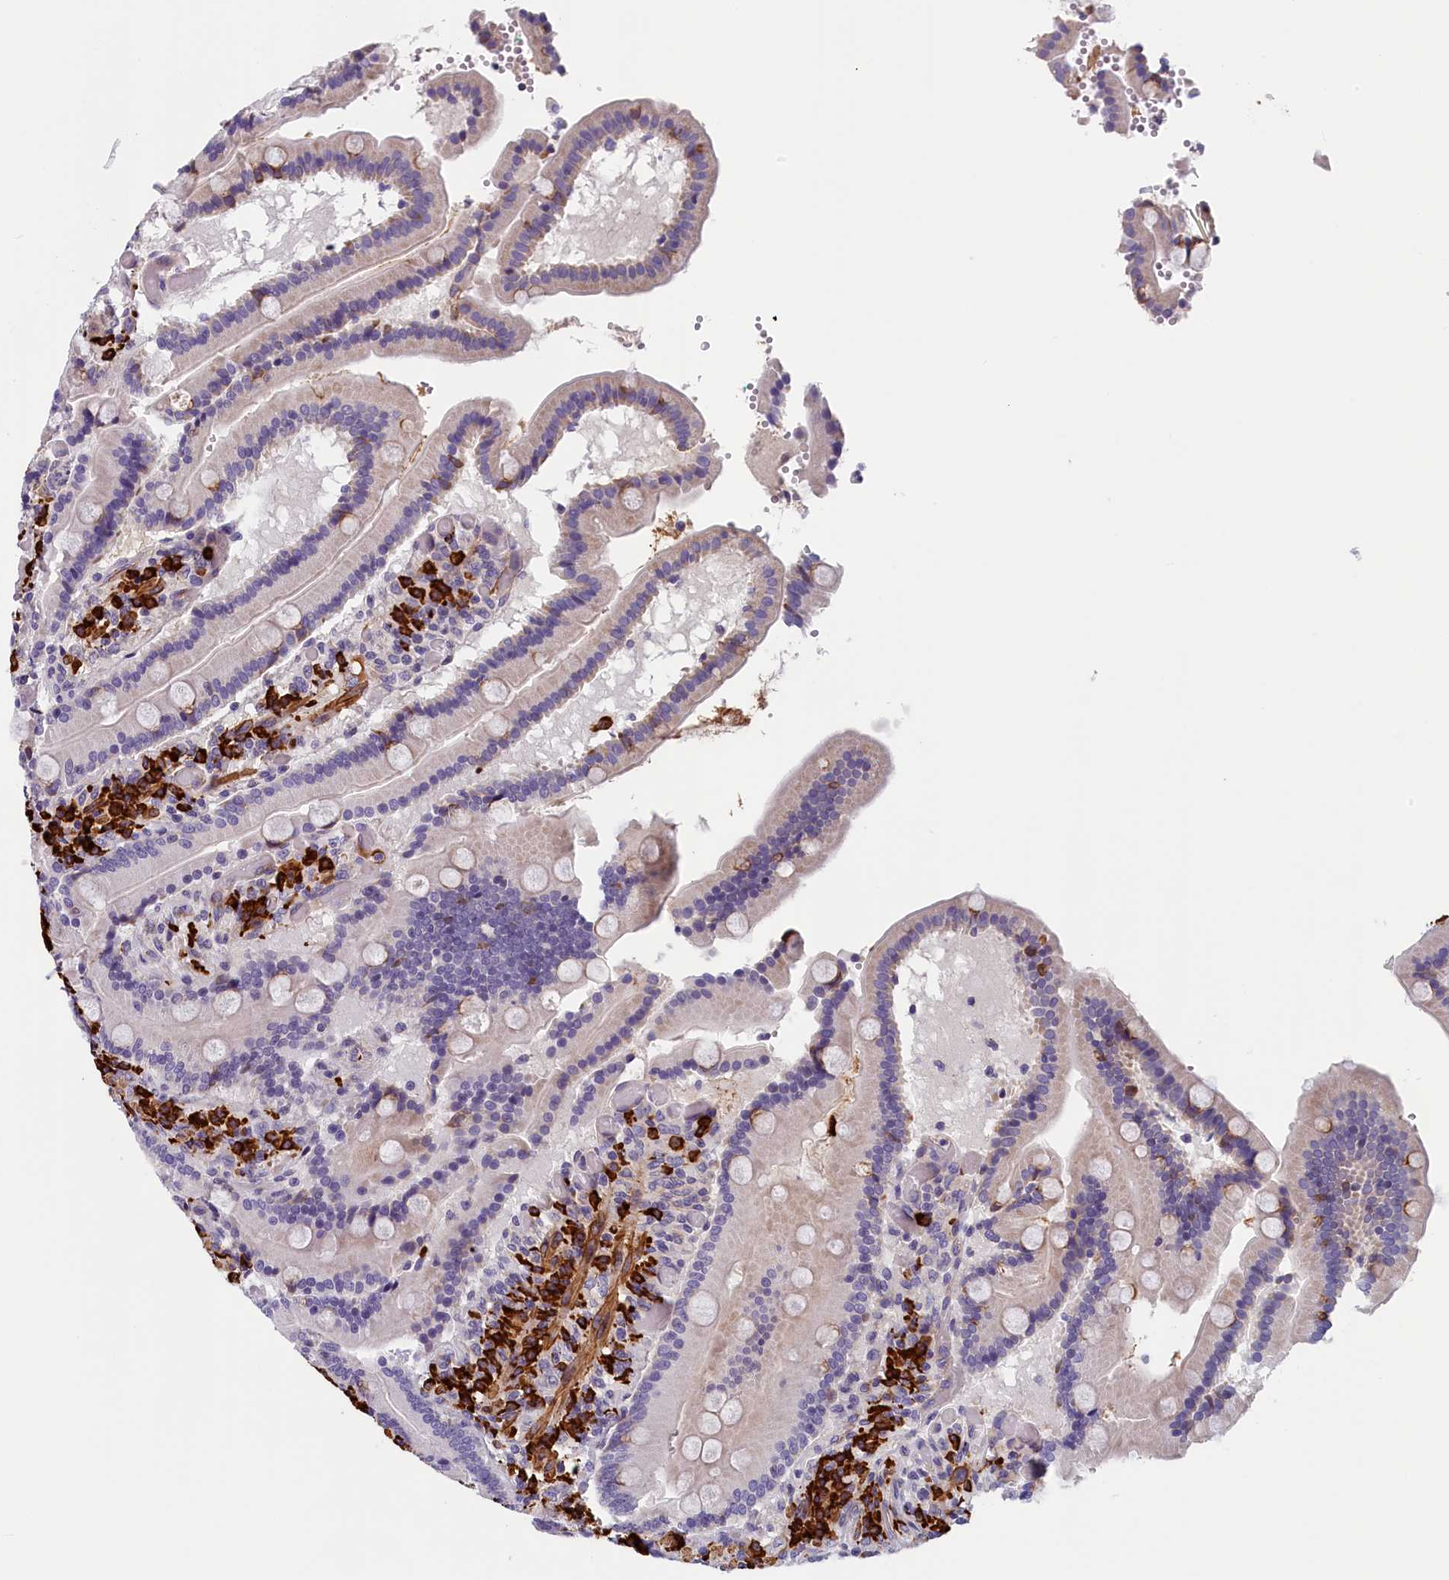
{"staining": {"intensity": "negative", "quantity": "none", "location": "none"}, "tissue": "duodenum", "cell_type": "Glandular cells", "image_type": "normal", "snomed": [{"axis": "morphology", "description": "Normal tissue, NOS"}, {"axis": "topography", "description": "Duodenum"}], "caption": "Human duodenum stained for a protein using immunohistochemistry reveals no staining in glandular cells.", "gene": "BCL2L13", "patient": {"sex": "female", "age": 62}}